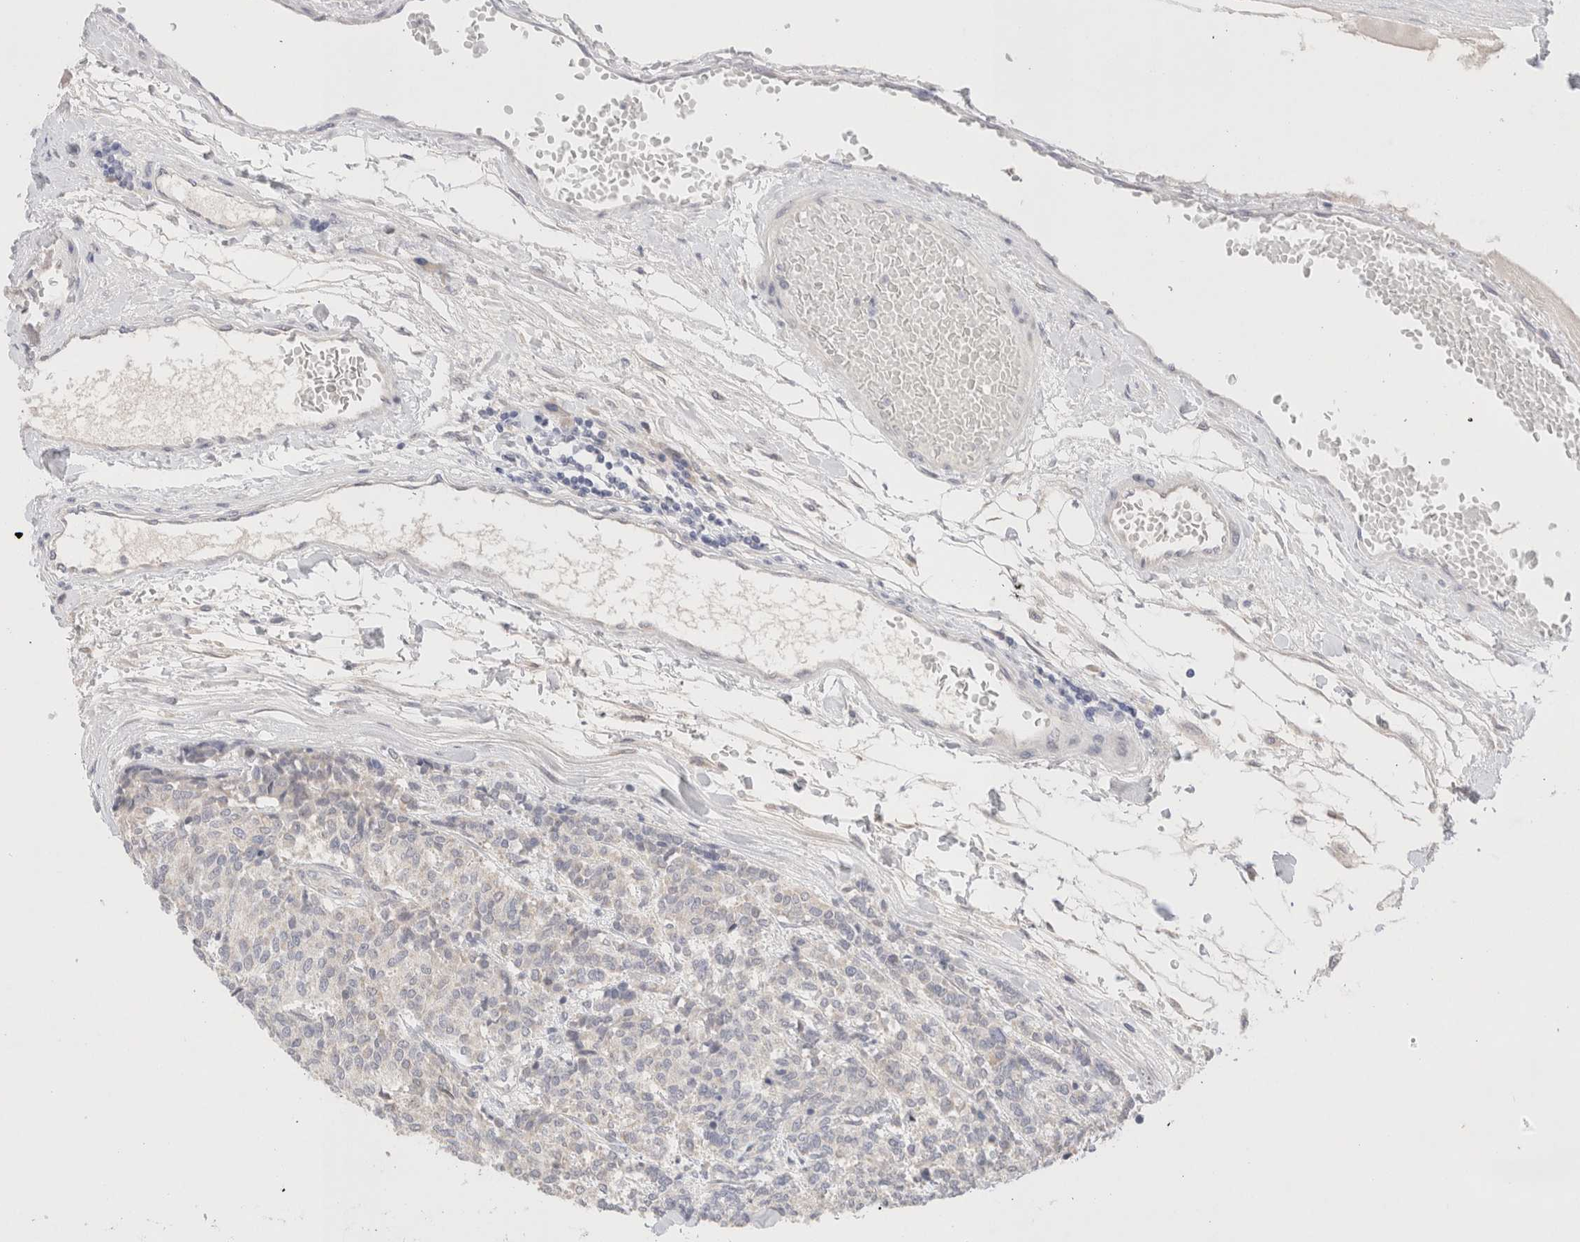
{"staining": {"intensity": "negative", "quantity": "none", "location": "none"}, "tissue": "carcinoid", "cell_type": "Tumor cells", "image_type": "cancer", "snomed": [{"axis": "morphology", "description": "Carcinoid, malignant, NOS"}, {"axis": "topography", "description": "Pancreas"}], "caption": "A histopathology image of human malignant carcinoid is negative for staining in tumor cells.", "gene": "SPATA20", "patient": {"sex": "female", "age": 54}}